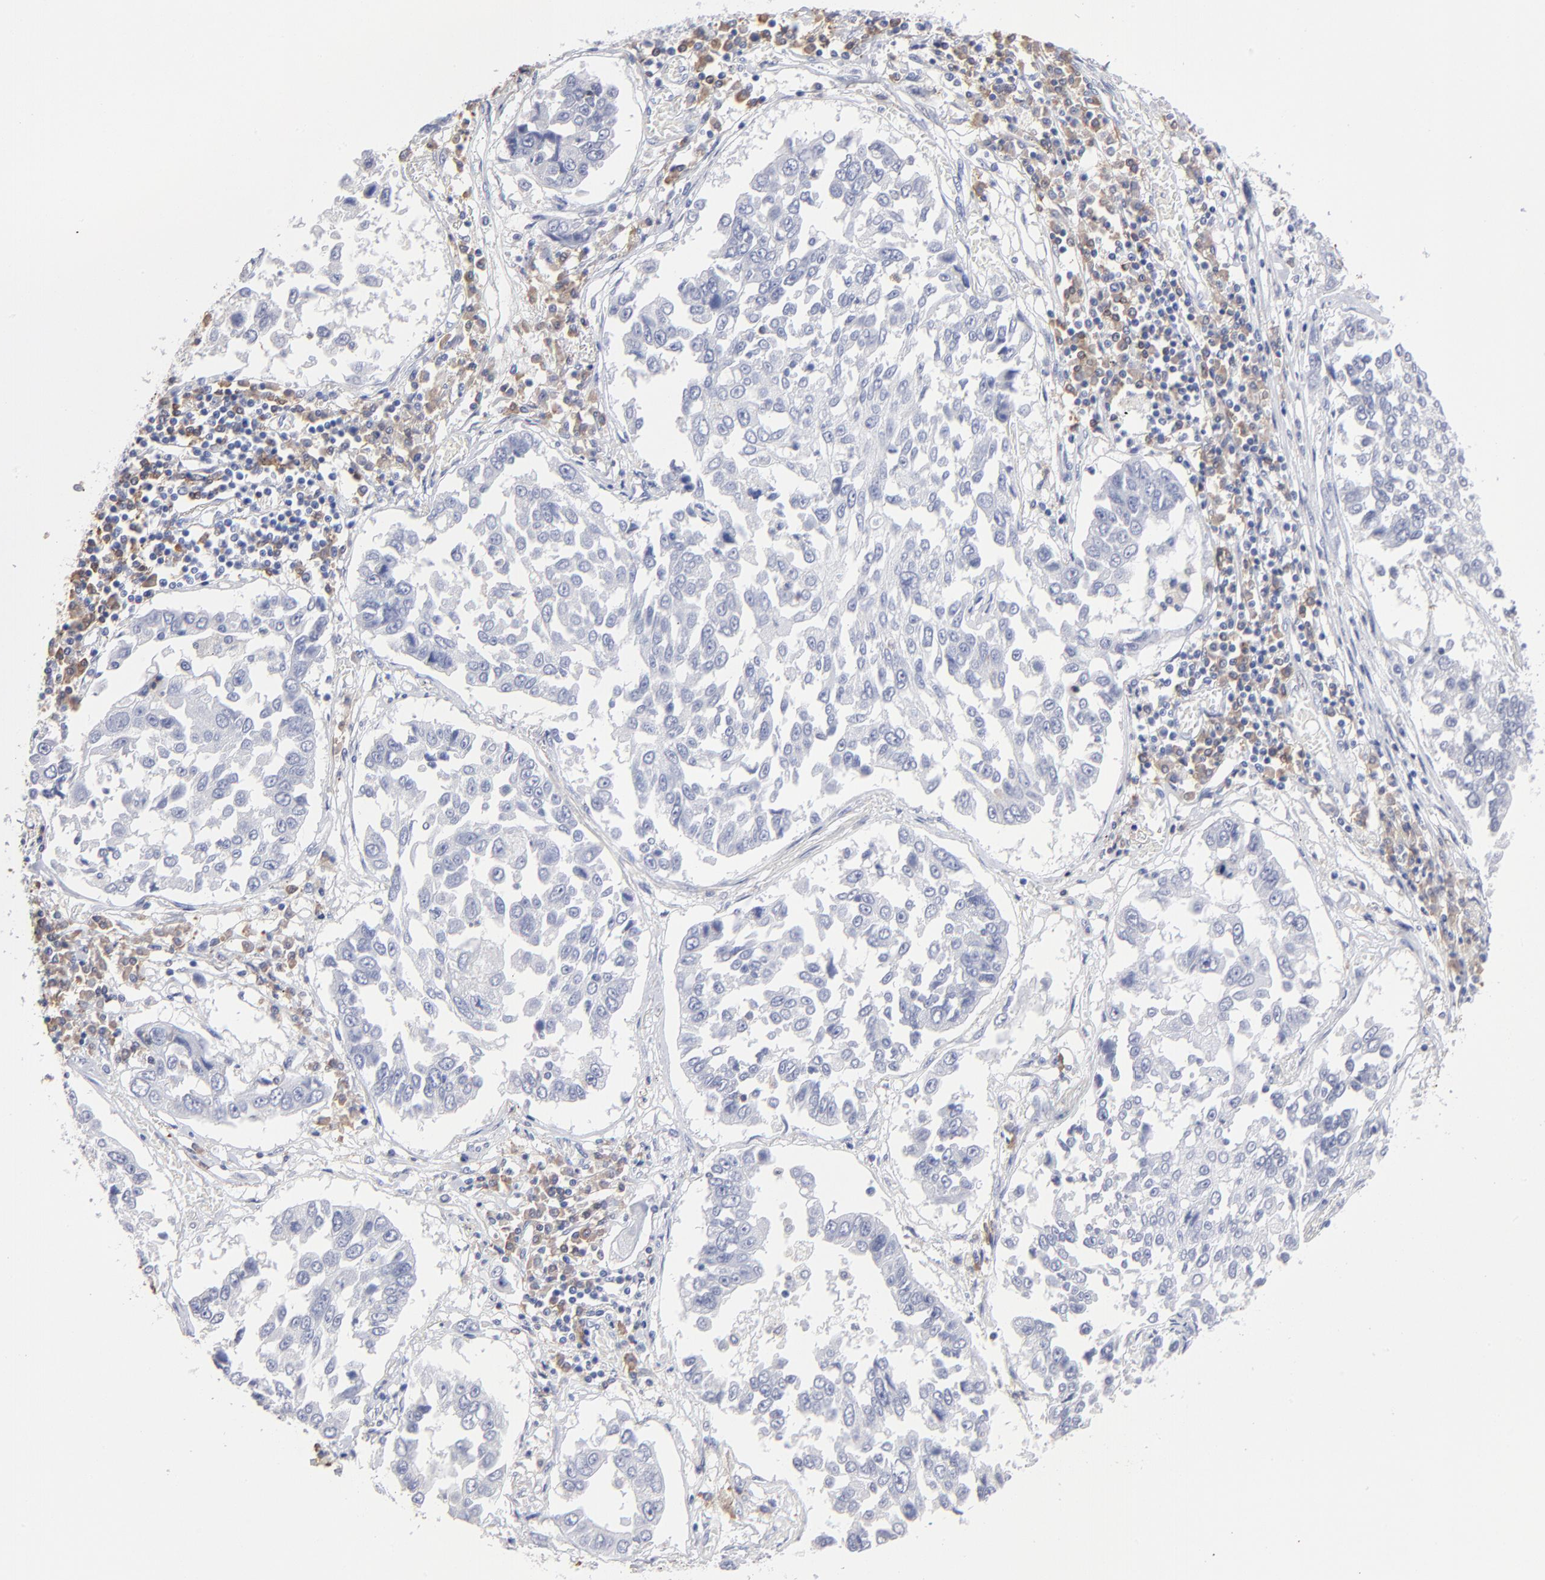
{"staining": {"intensity": "negative", "quantity": "none", "location": "none"}, "tissue": "lung cancer", "cell_type": "Tumor cells", "image_type": "cancer", "snomed": [{"axis": "morphology", "description": "Squamous cell carcinoma, NOS"}, {"axis": "topography", "description": "Lung"}], "caption": "Tumor cells are negative for brown protein staining in squamous cell carcinoma (lung).", "gene": "LAT2", "patient": {"sex": "male", "age": 71}}